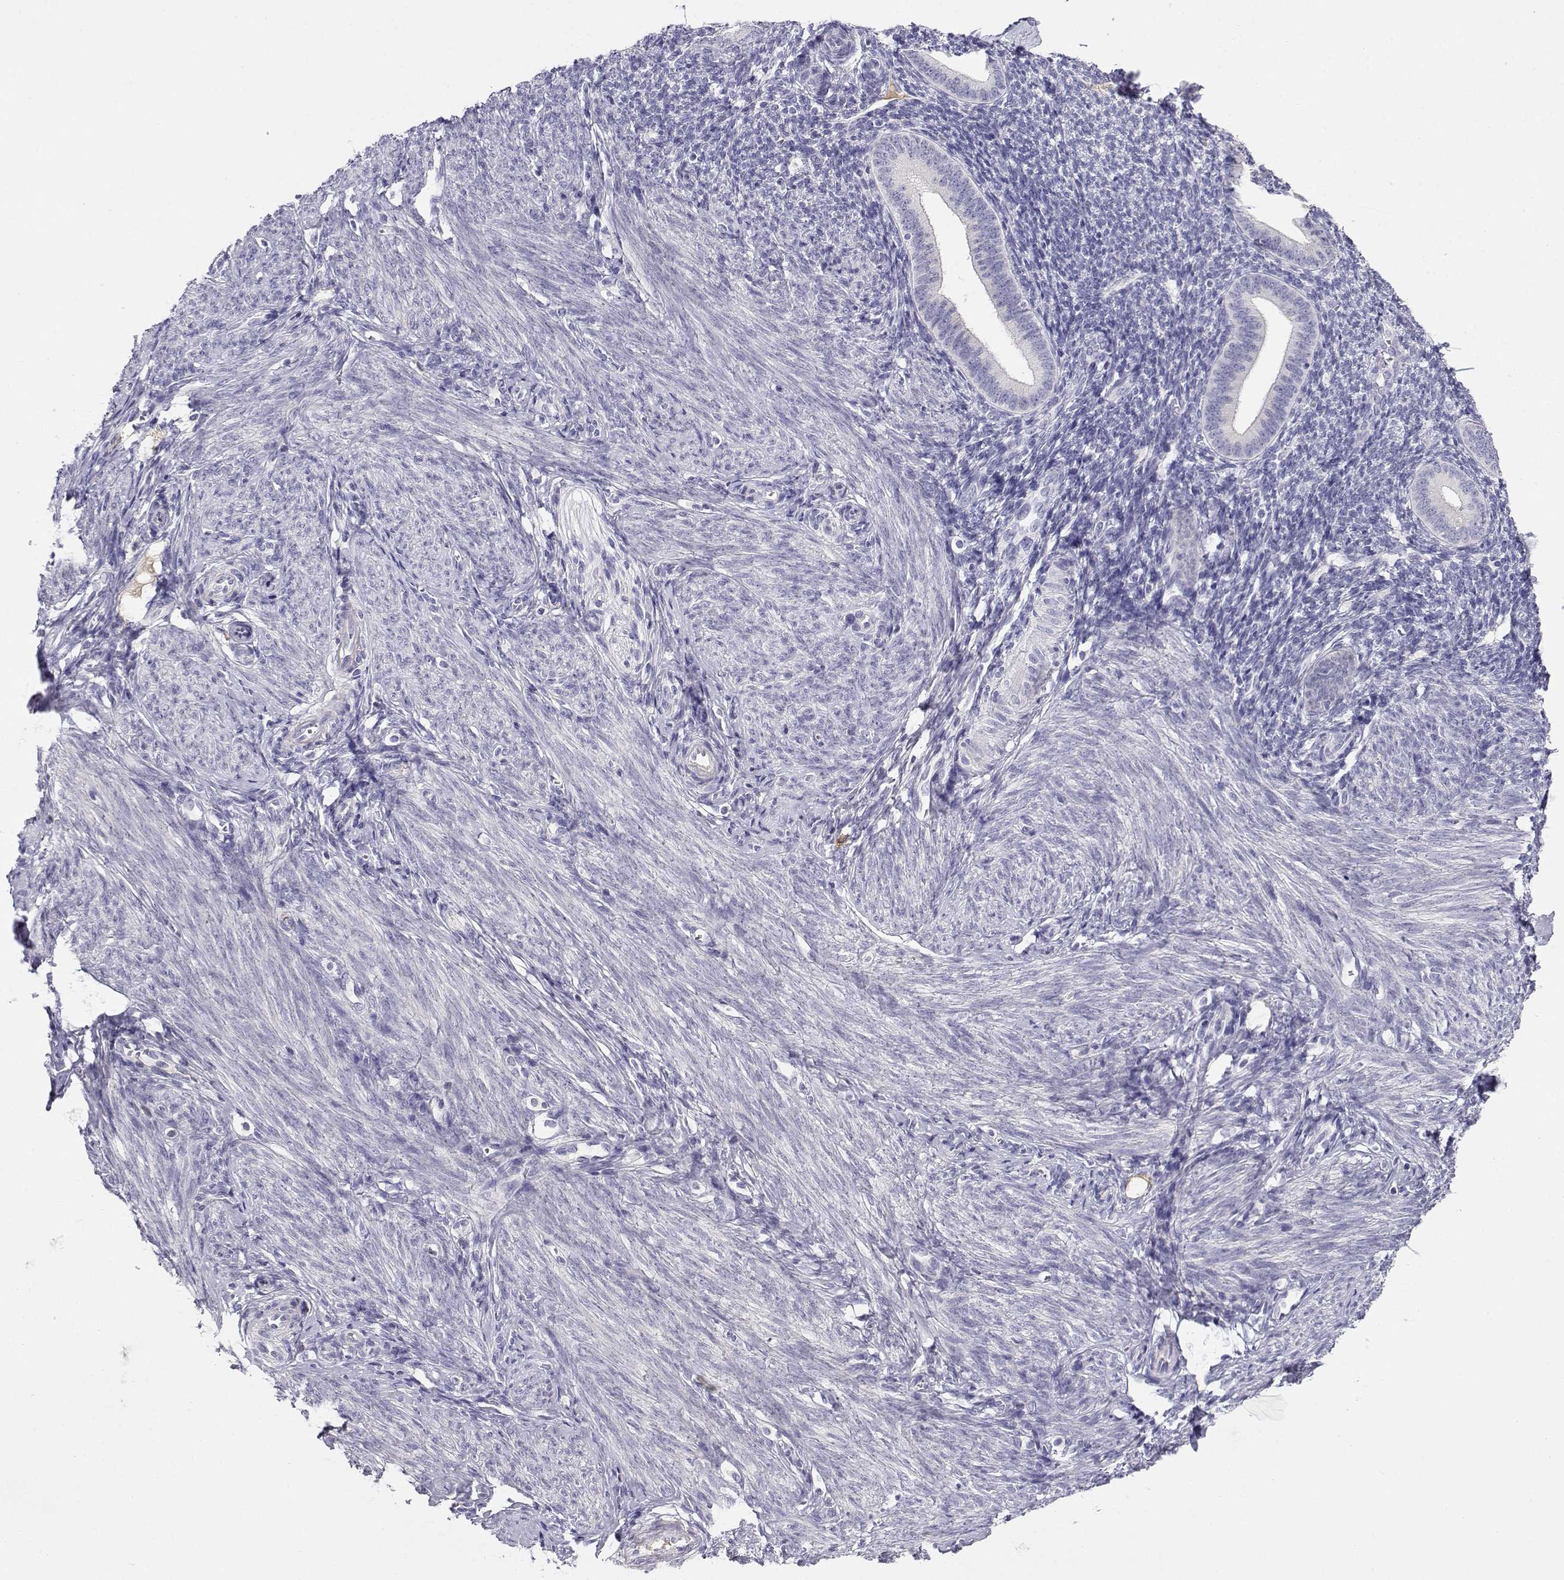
{"staining": {"intensity": "negative", "quantity": "none", "location": "none"}, "tissue": "endometrium", "cell_type": "Cells in endometrial stroma", "image_type": "normal", "snomed": [{"axis": "morphology", "description": "Normal tissue, NOS"}, {"axis": "topography", "description": "Endometrium"}], "caption": "High magnification brightfield microscopy of normal endometrium stained with DAB (brown) and counterstained with hematoxylin (blue): cells in endometrial stroma show no significant expression.", "gene": "CDHR1", "patient": {"sex": "female", "age": 40}}